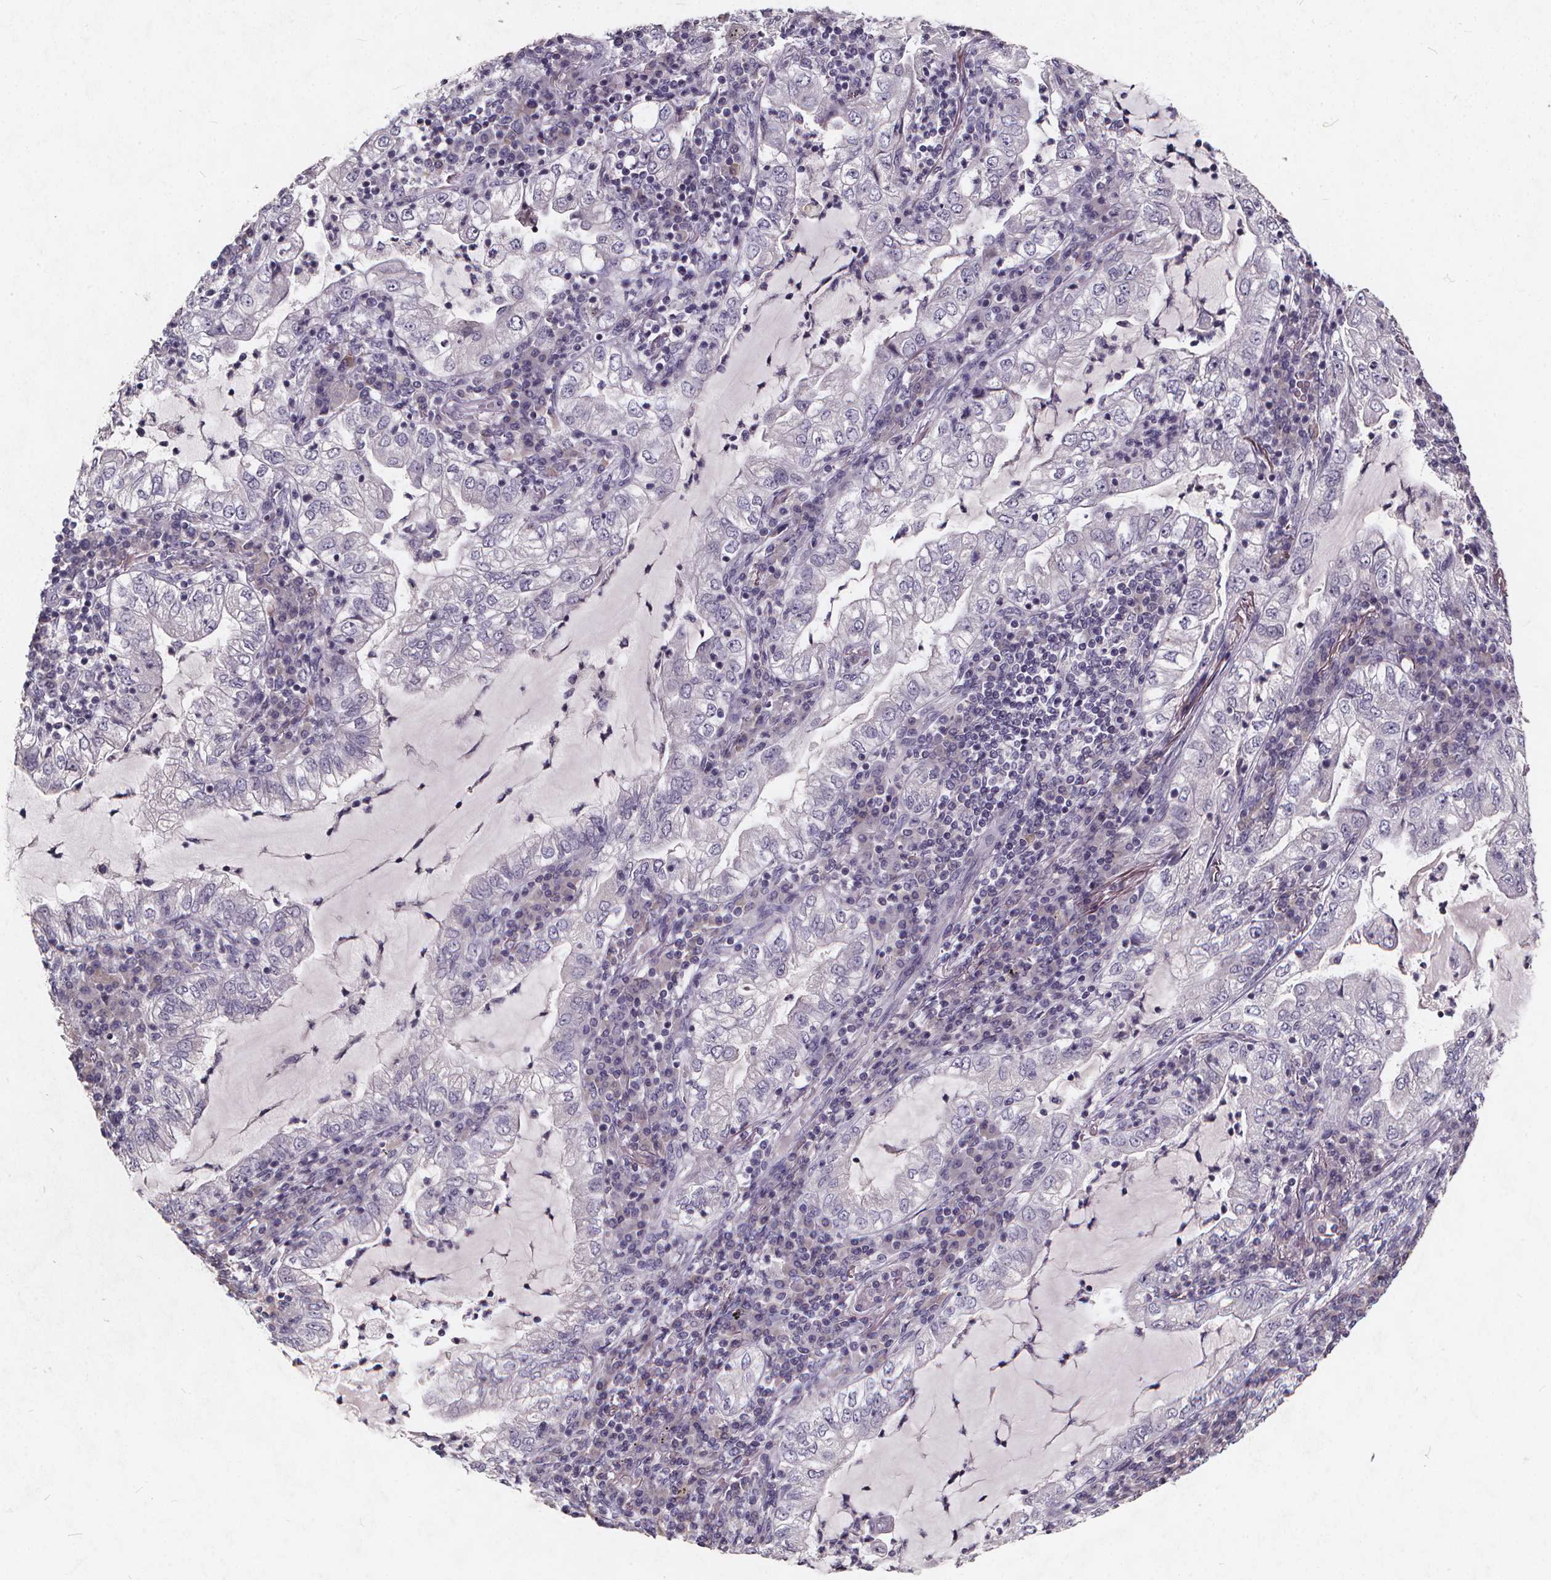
{"staining": {"intensity": "negative", "quantity": "none", "location": "none"}, "tissue": "lung cancer", "cell_type": "Tumor cells", "image_type": "cancer", "snomed": [{"axis": "morphology", "description": "Adenocarcinoma, NOS"}, {"axis": "topography", "description": "Lung"}], "caption": "IHC histopathology image of lung adenocarcinoma stained for a protein (brown), which reveals no positivity in tumor cells.", "gene": "TSPAN14", "patient": {"sex": "female", "age": 73}}